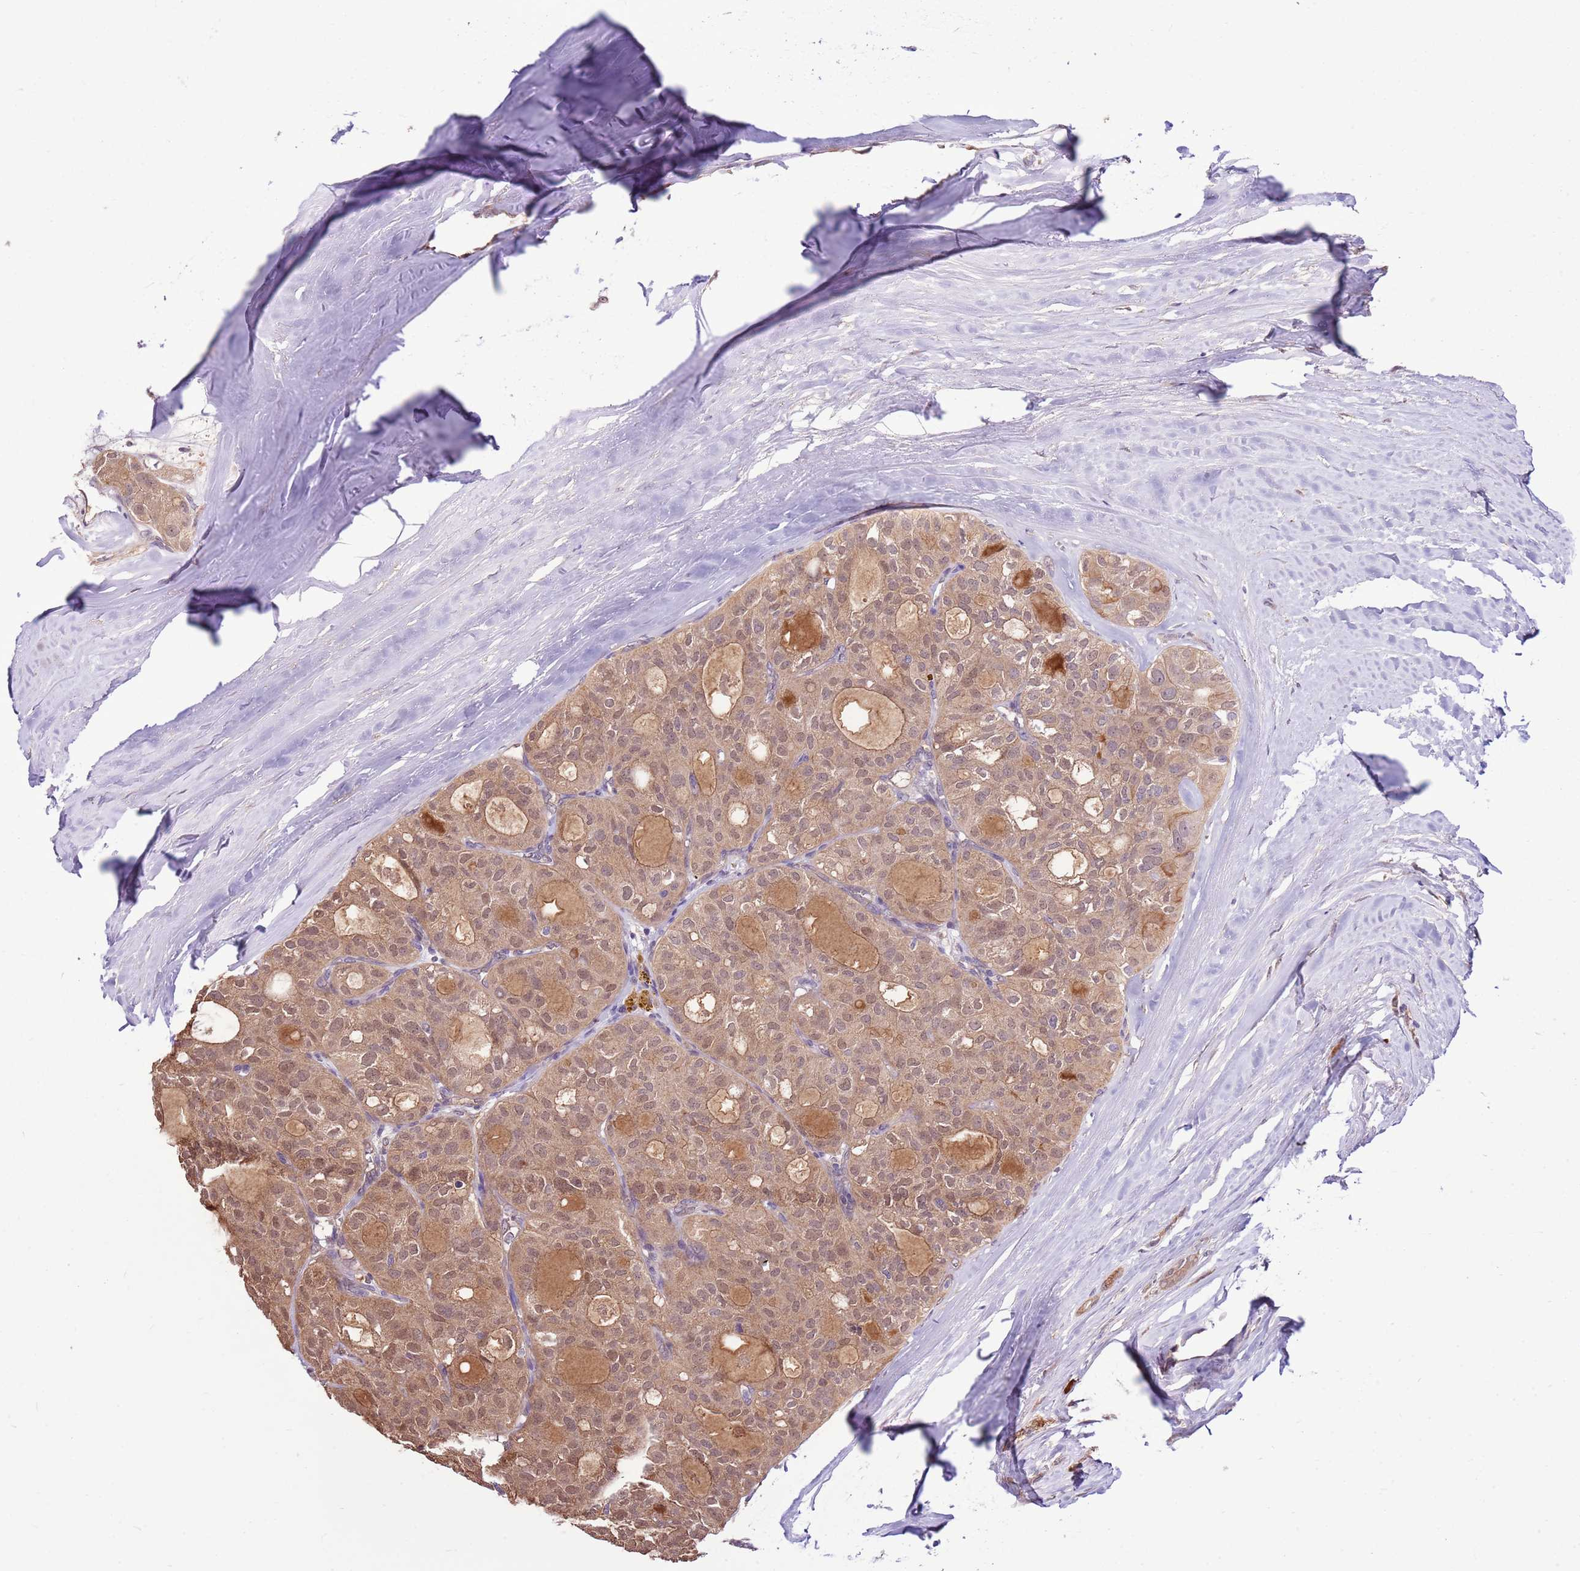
{"staining": {"intensity": "moderate", "quantity": ">75%", "location": "cytoplasmic/membranous,nuclear"}, "tissue": "thyroid cancer", "cell_type": "Tumor cells", "image_type": "cancer", "snomed": [{"axis": "morphology", "description": "Follicular adenoma carcinoma, NOS"}, {"axis": "topography", "description": "Thyroid gland"}], "caption": "High-power microscopy captured an IHC micrograph of thyroid cancer, revealing moderate cytoplasmic/membranous and nuclear expression in approximately >75% of tumor cells.", "gene": "BBS5", "patient": {"sex": "male", "age": 75}}